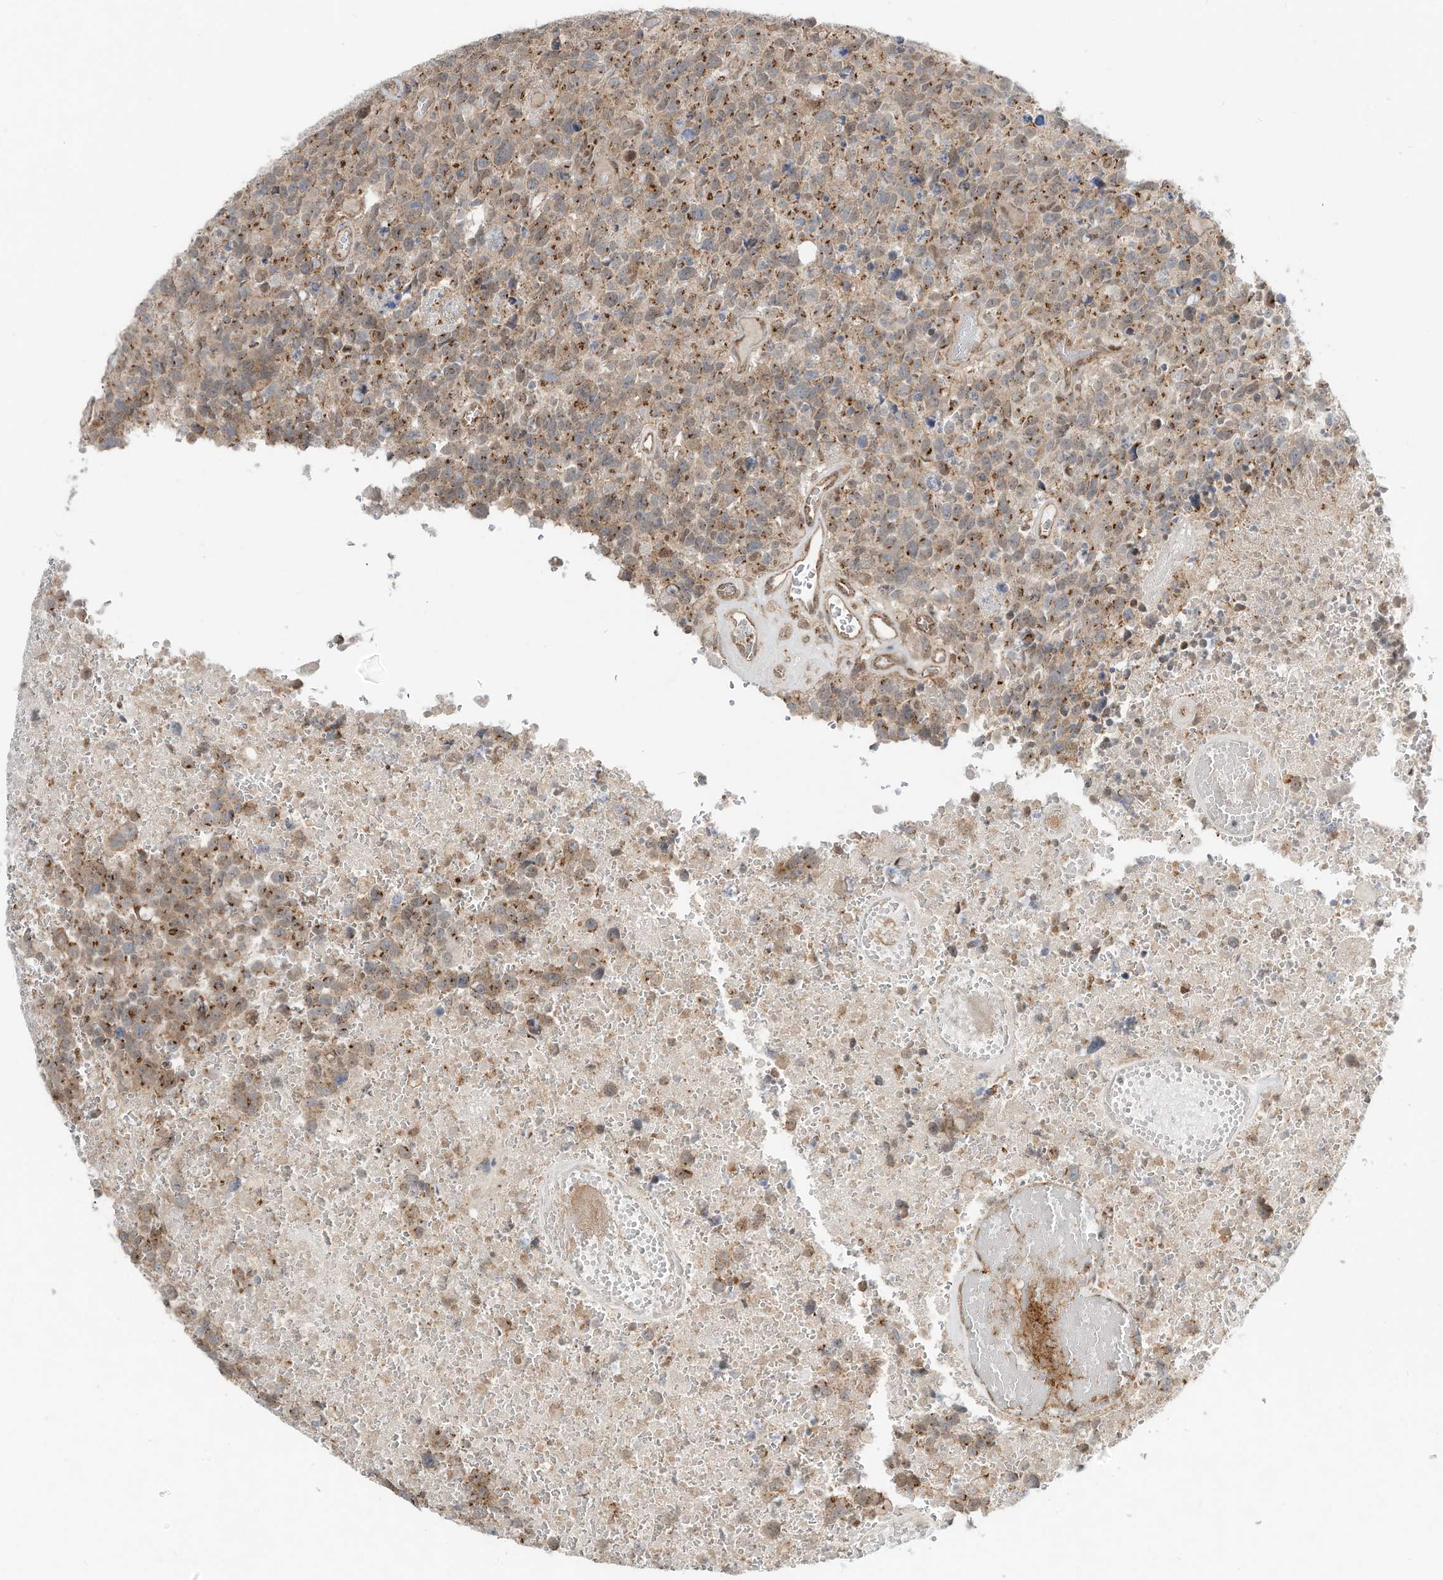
{"staining": {"intensity": "moderate", "quantity": ">75%", "location": "cytoplasmic/membranous"}, "tissue": "glioma", "cell_type": "Tumor cells", "image_type": "cancer", "snomed": [{"axis": "morphology", "description": "Glioma, malignant, High grade"}, {"axis": "topography", "description": "Brain"}], "caption": "This photomicrograph demonstrates immunohistochemistry (IHC) staining of high-grade glioma (malignant), with medium moderate cytoplasmic/membranous positivity in about >75% of tumor cells.", "gene": "CUX1", "patient": {"sex": "male", "age": 69}}